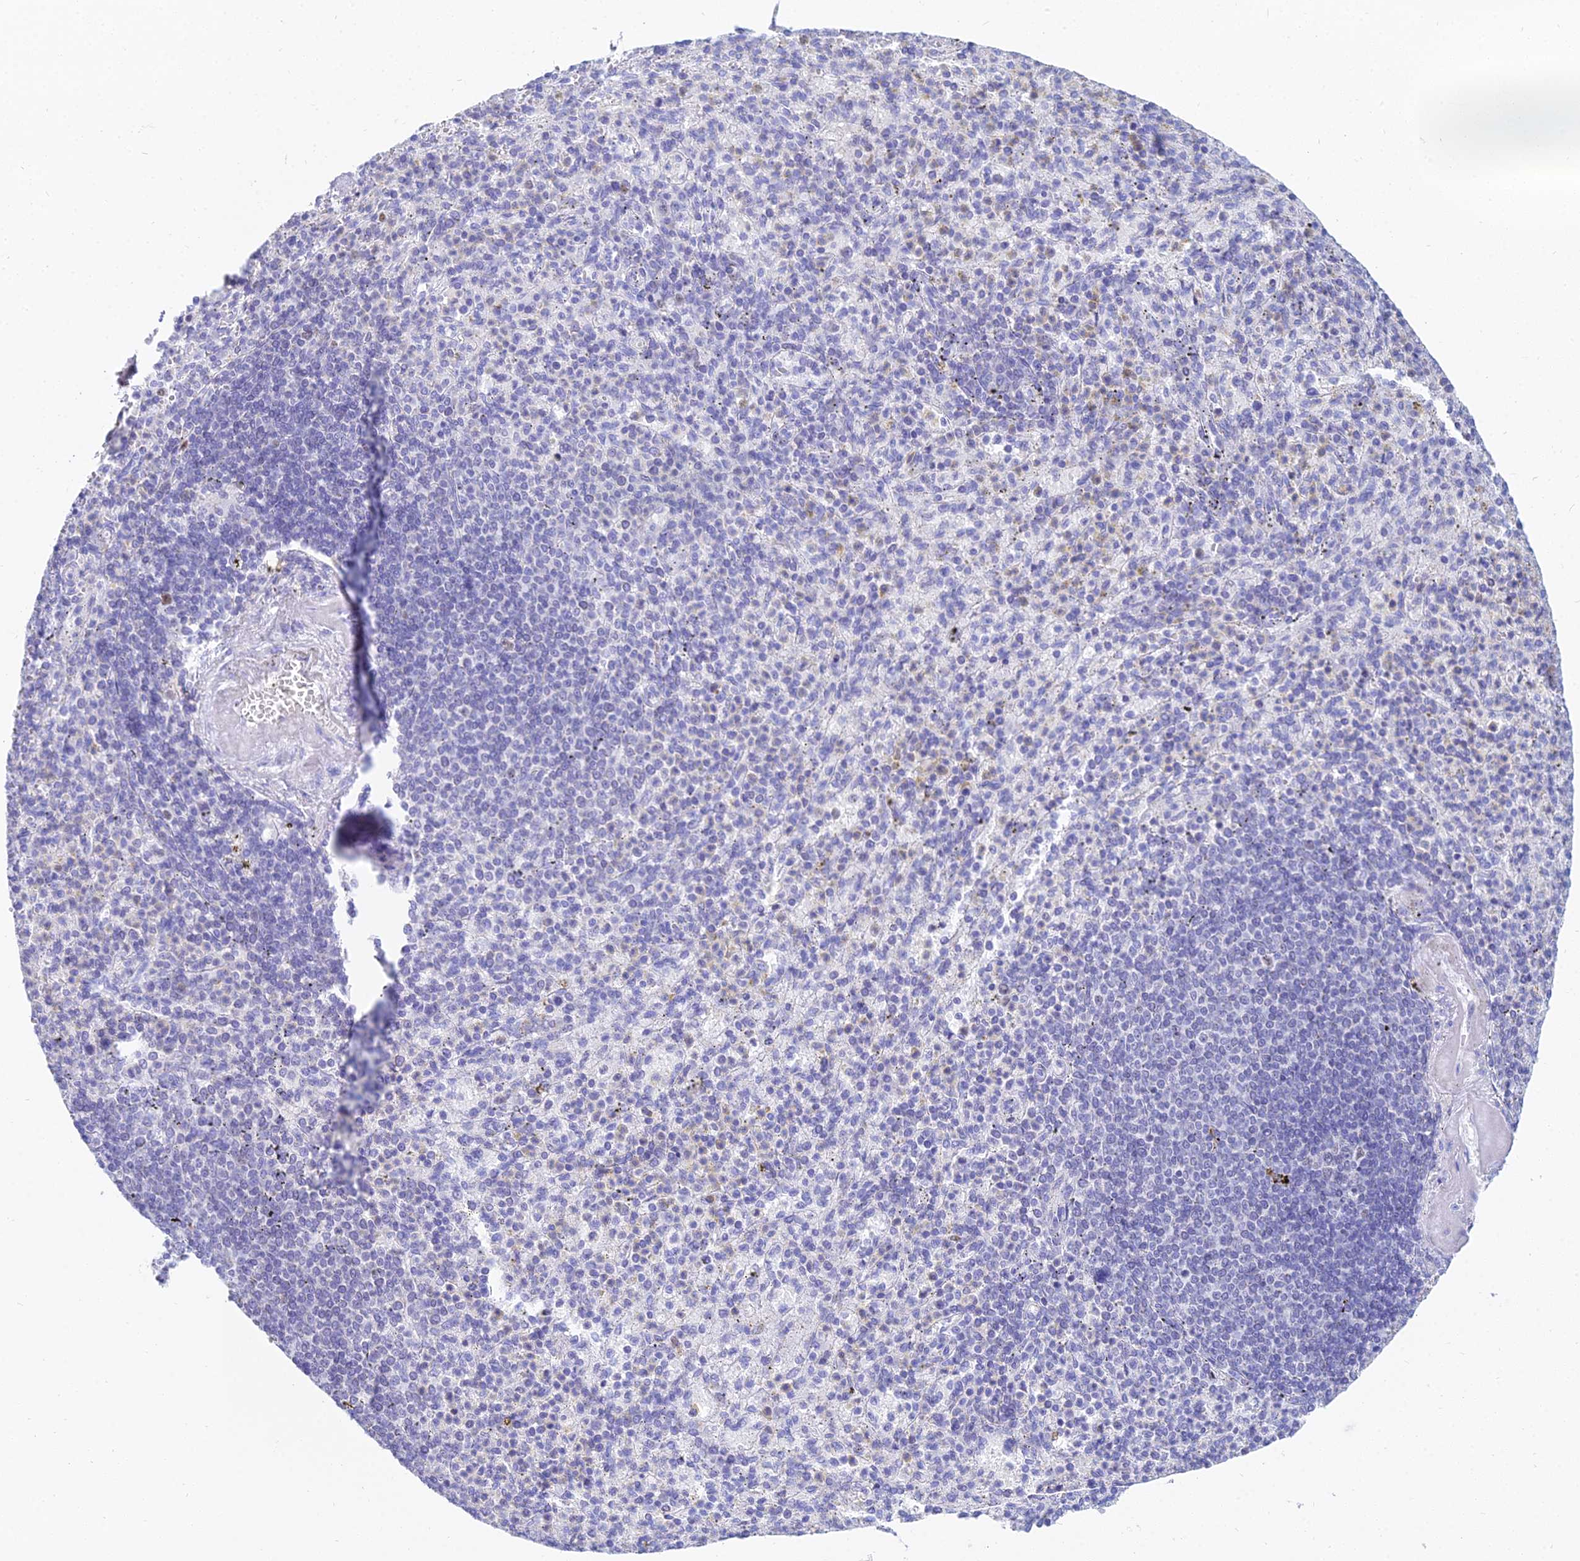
{"staining": {"intensity": "negative", "quantity": "none", "location": "none"}, "tissue": "spleen", "cell_type": "Cells in red pulp", "image_type": "normal", "snomed": [{"axis": "morphology", "description": "Normal tissue, NOS"}, {"axis": "topography", "description": "Spleen"}], "caption": "Immunohistochemistry (IHC) image of normal spleen: human spleen stained with DAB (3,3'-diaminobenzidine) displays no significant protein expression in cells in red pulp.", "gene": "MCM2", "patient": {"sex": "female", "age": 74}}